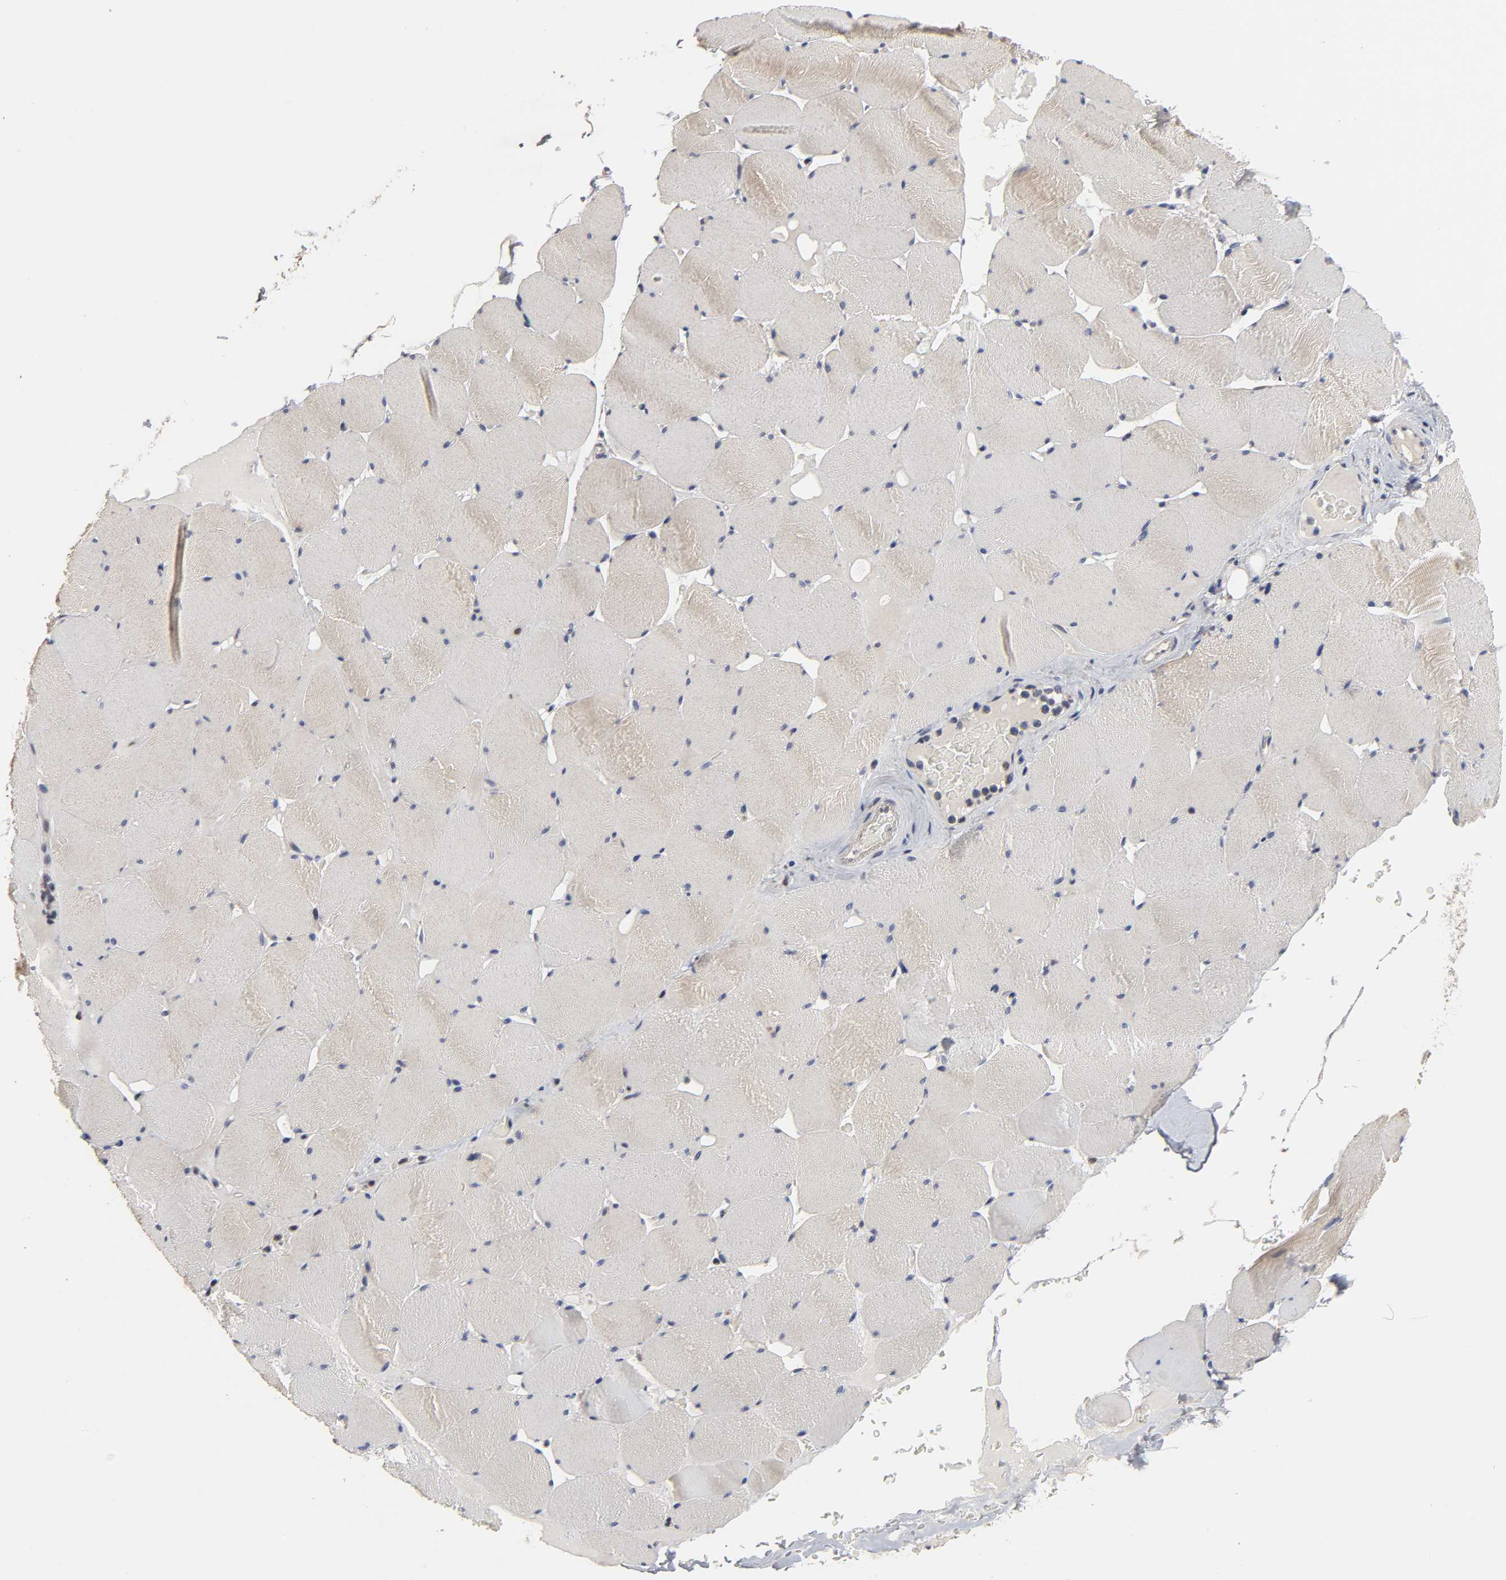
{"staining": {"intensity": "moderate", "quantity": "25%-75%", "location": "cytoplasmic/membranous"}, "tissue": "skeletal muscle", "cell_type": "Myocytes", "image_type": "normal", "snomed": [{"axis": "morphology", "description": "Normal tissue, NOS"}, {"axis": "topography", "description": "Skeletal muscle"}], "caption": "Protein analysis of benign skeletal muscle displays moderate cytoplasmic/membranous expression in about 25%-75% of myocytes.", "gene": "HNF4A", "patient": {"sex": "male", "age": 62}}